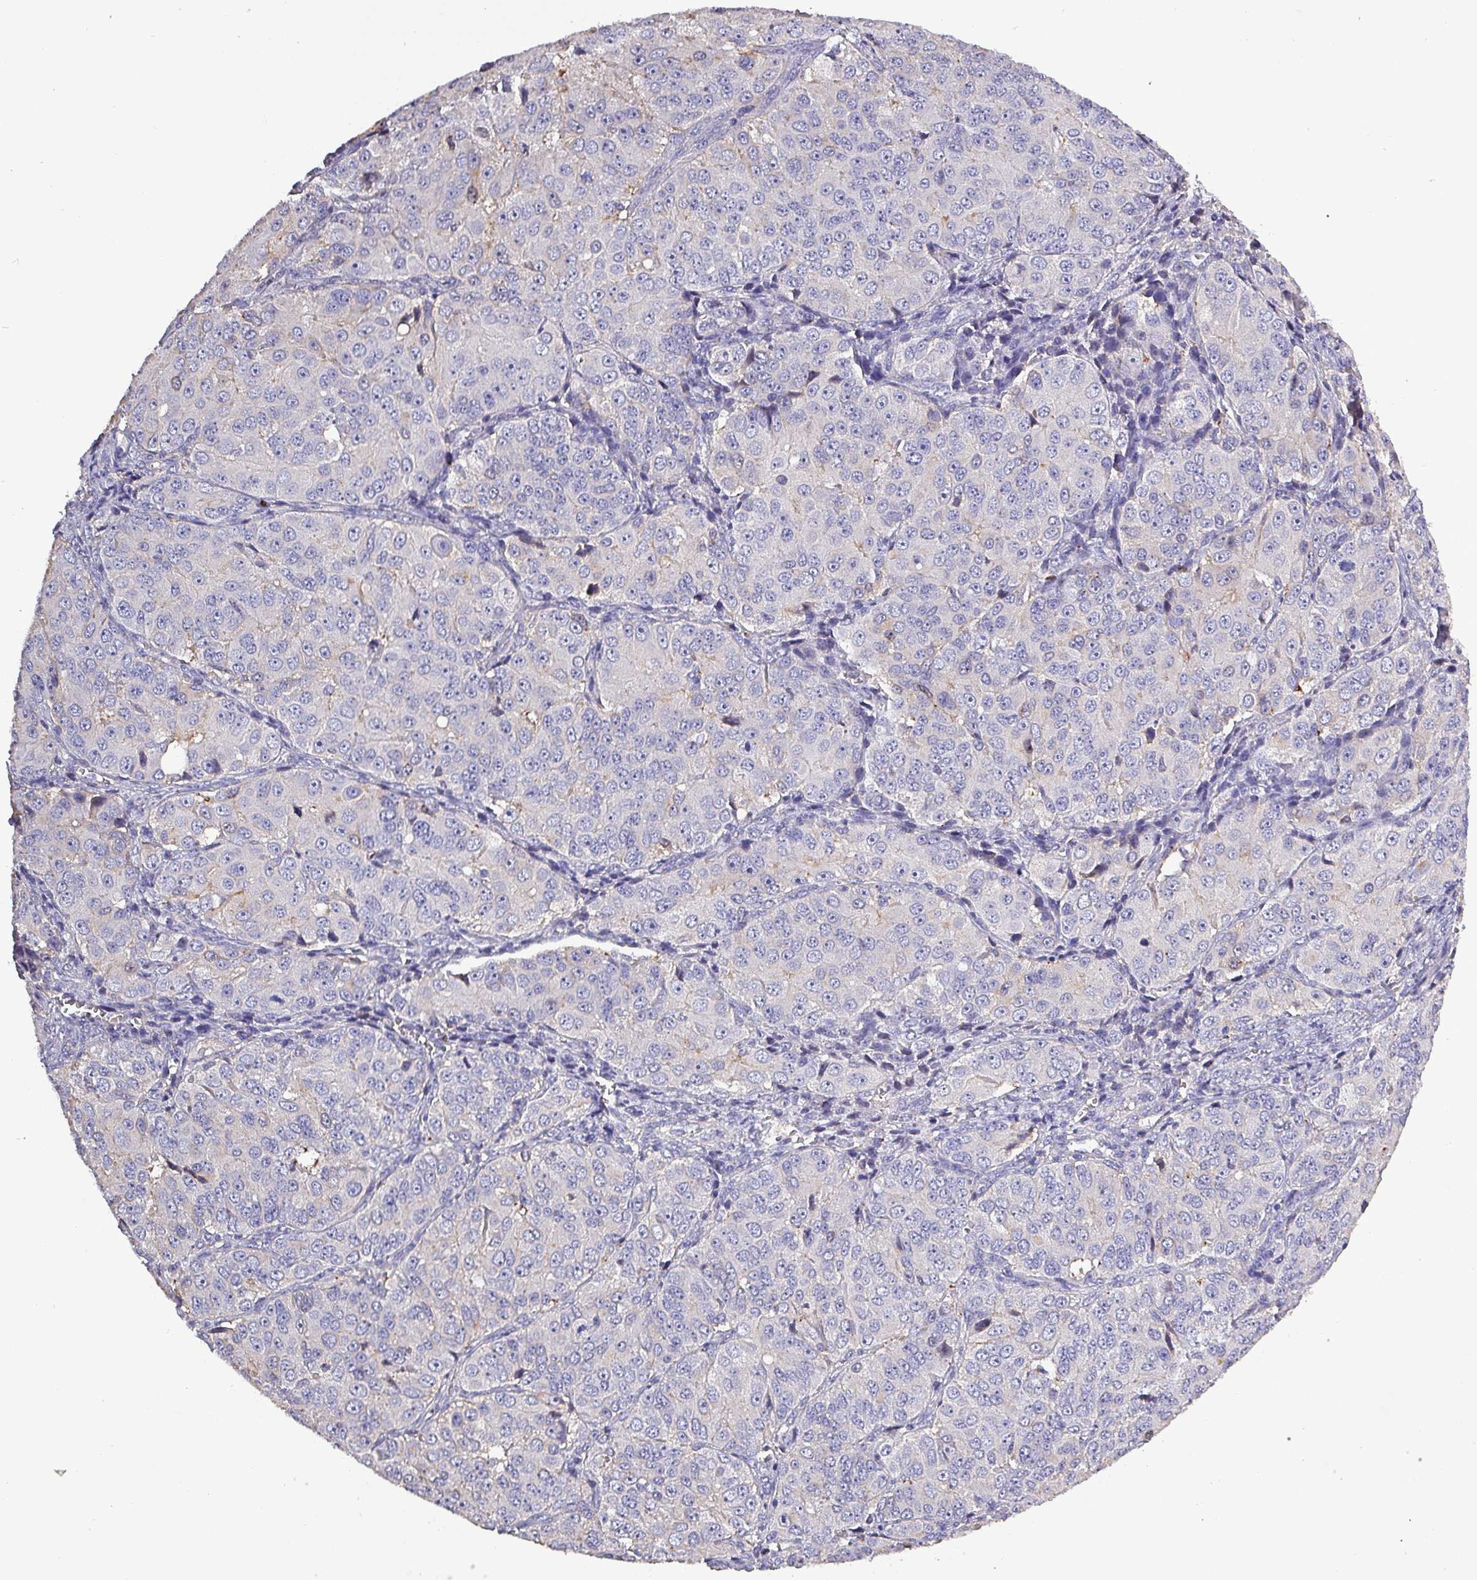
{"staining": {"intensity": "negative", "quantity": "none", "location": "none"}, "tissue": "ovarian cancer", "cell_type": "Tumor cells", "image_type": "cancer", "snomed": [{"axis": "morphology", "description": "Carcinoma, endometroid"}, {"axis": "topography", "description": "Ovary"}], "caption": "High power microscopy histopathology image of an immunohistochemistry (IHC) photomicrograph of ovarian cancer, revealing no significant expression in tumor cells. The staining was performed using DAB (3,3'-diaminobenzidine) to visualize the protein expression in brown, while the nuclei were stained in blue with hematoxylin (Magnification: 20x).", "gene": "HTRA4", "patient": {"sex": "female", "age": 51}}